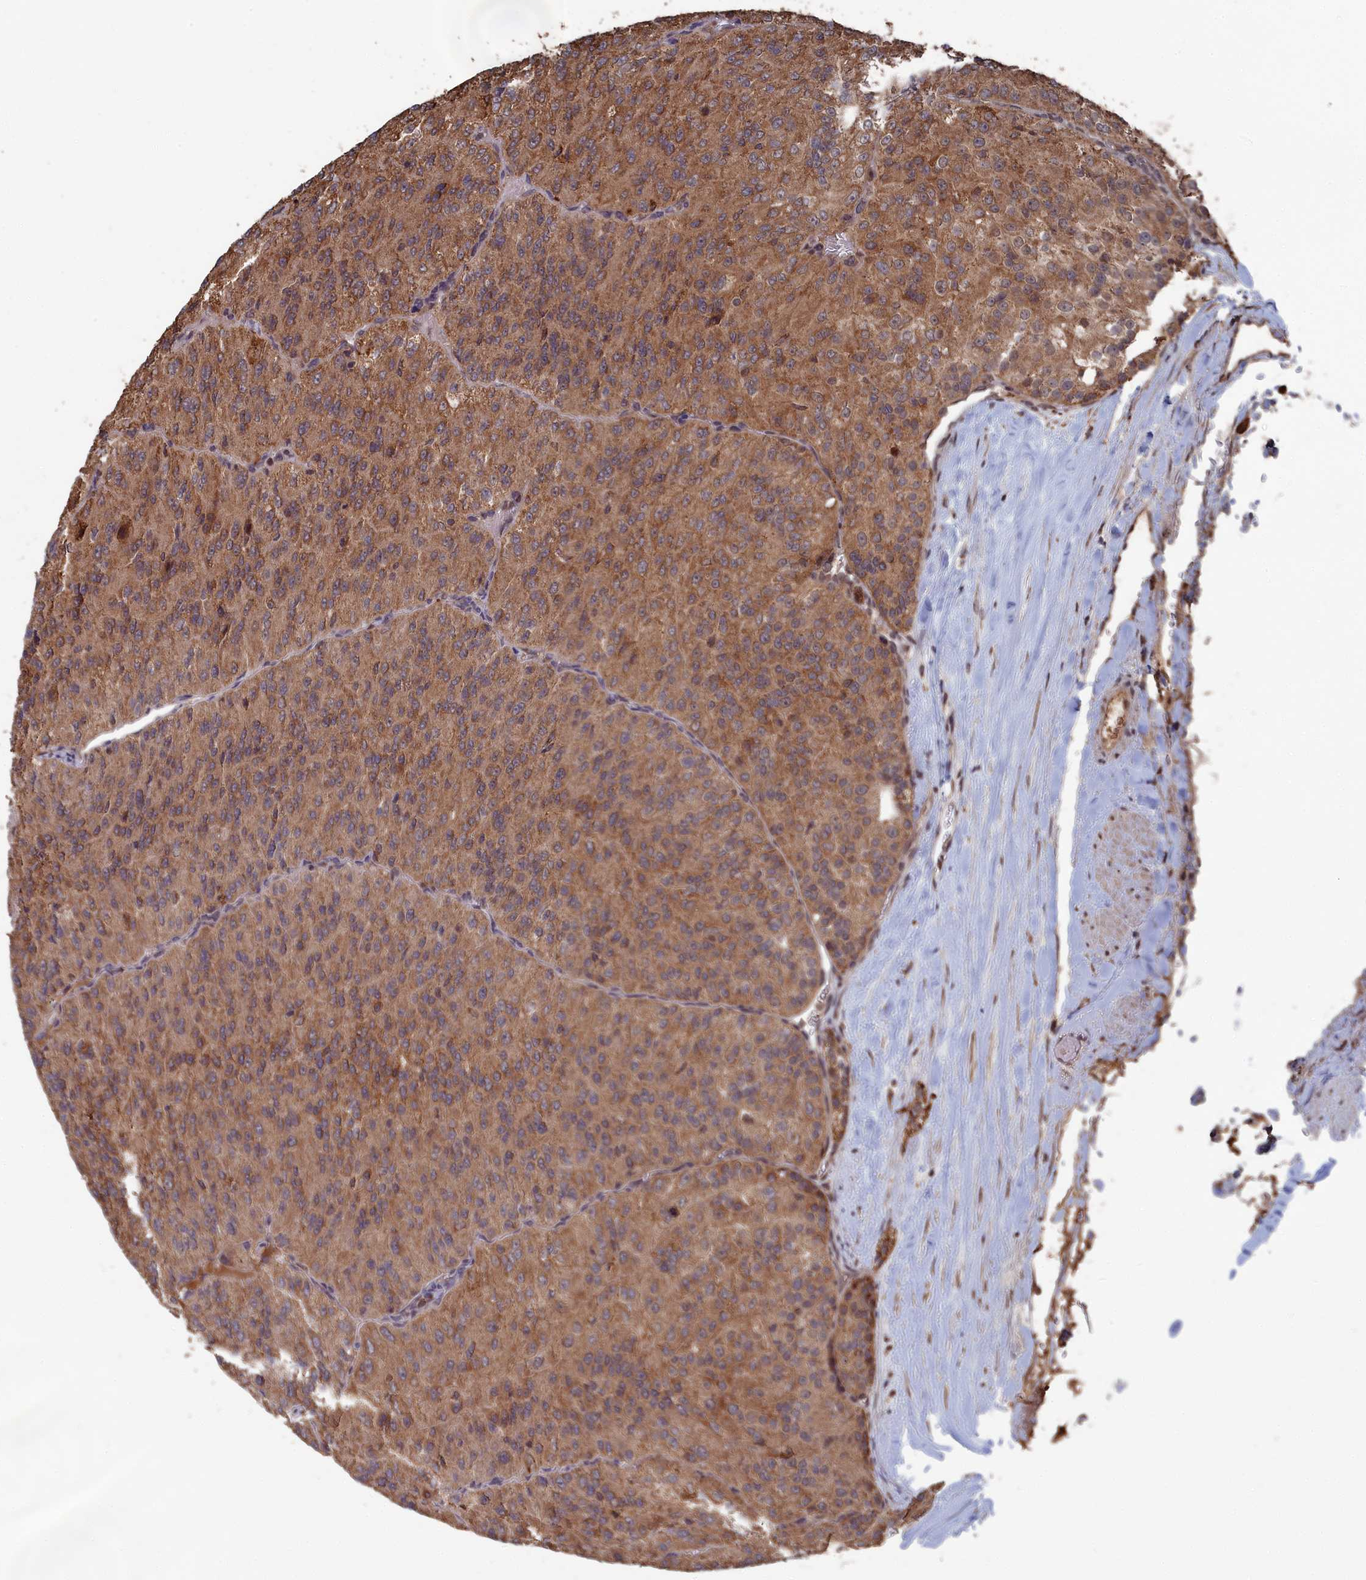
{"staining": {"intensity": "moderate", "quantity": ">75%", "location": "cytoplasmic/membranous"}, "tissue": "renal cancer", "cell_type": "Tumor cells", "image_type": "cancer", "snomed": [{"axis": "morphology", "description": "Adenocarcinoma, NOS"}, {"axis": "topography", "description": "Kidney"}], "caption": "Protein analysis of adenocarcinoma (renal) tissue reveals moderate cytoplasmic/membranous staining in approximately >75% of tumor cells.", "gene": "CEACAM21", "patient": {"sex": "female", "age": 63}}